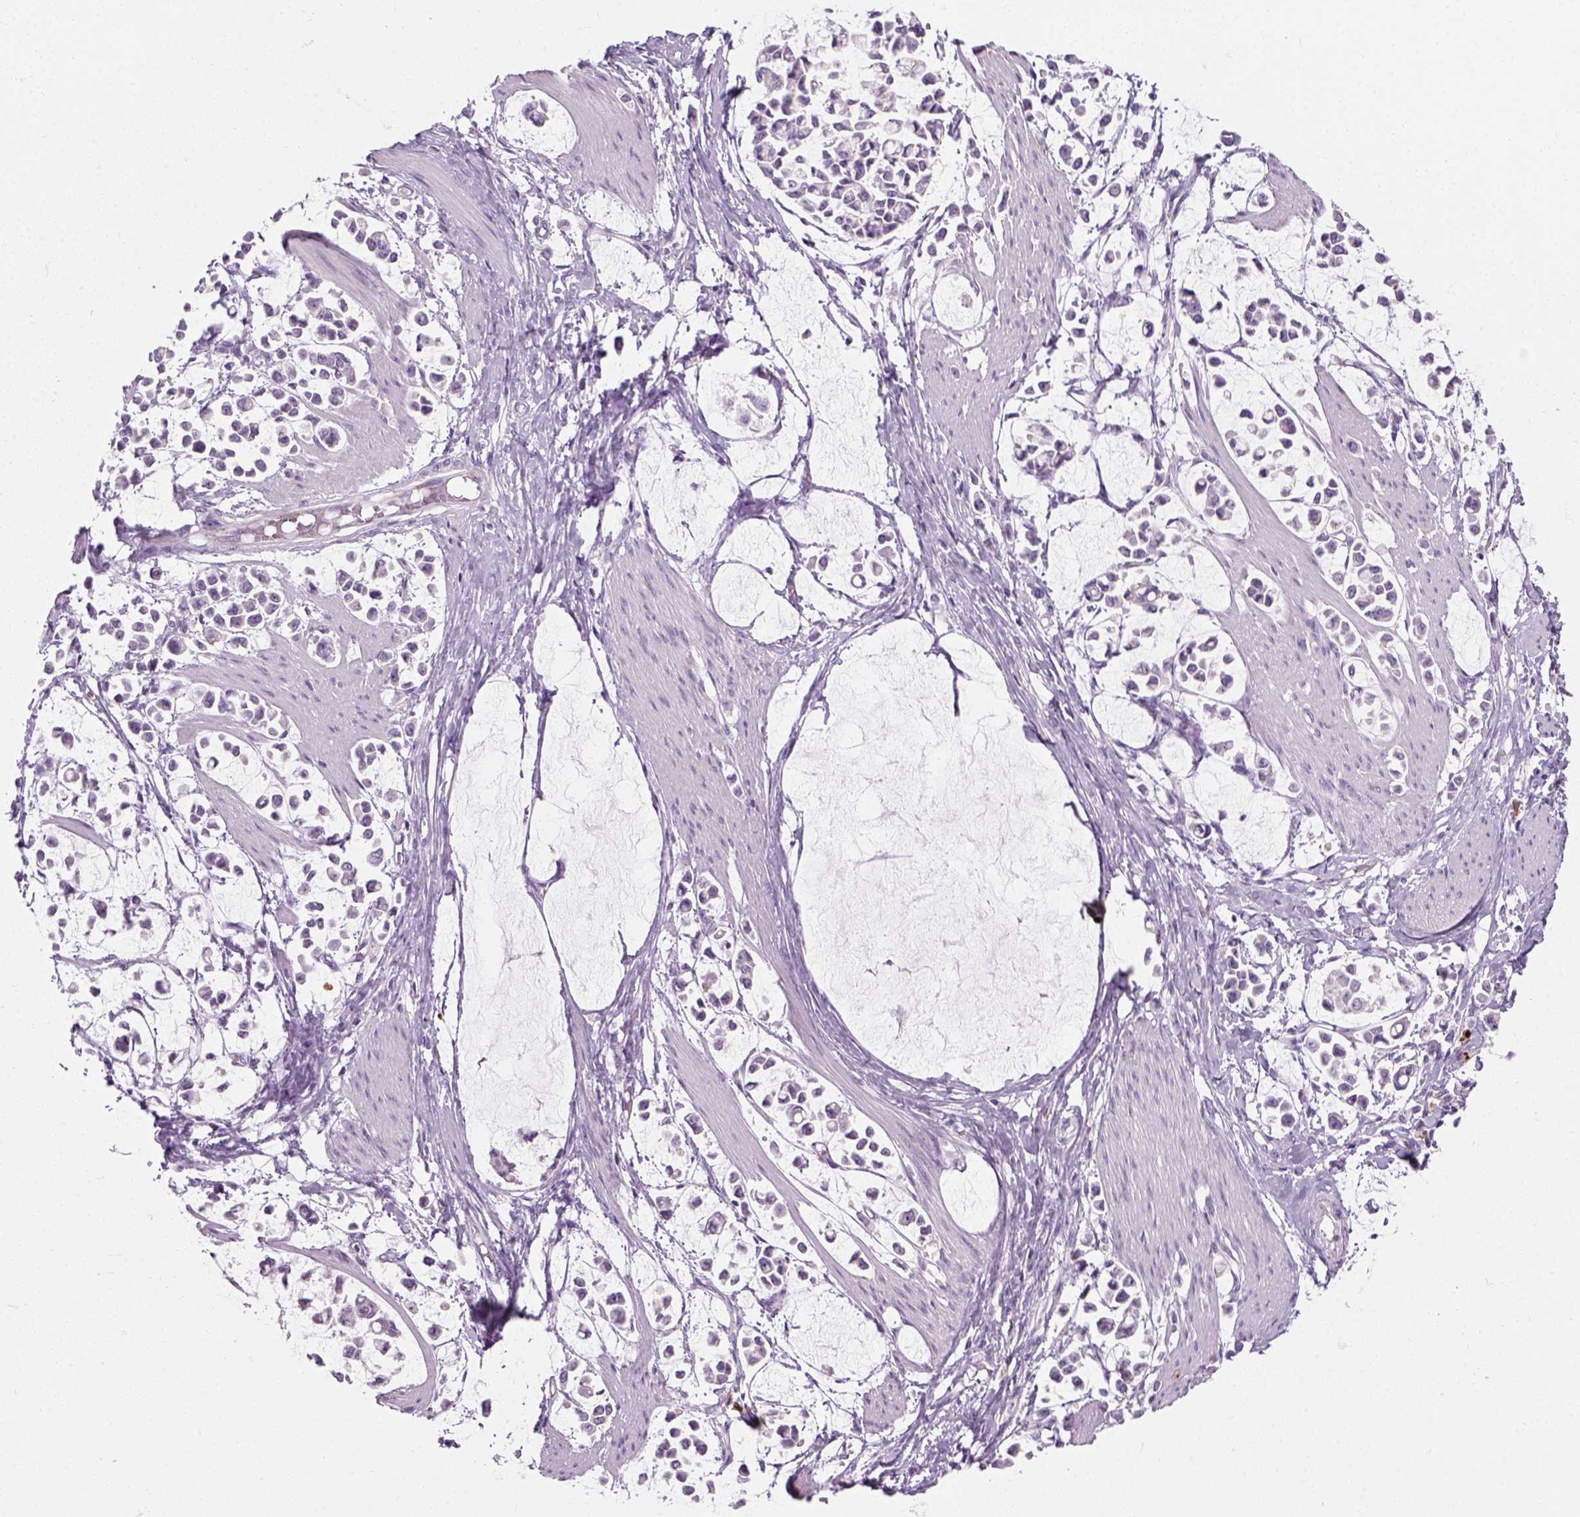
{"staining": {"intensity": "negative", "quantity": "none", "location": "none"}, "tissue": "stomach cancer", "cell_type": "Tumor cells", "image_type": "cancer", "snomed": [{"axis": "morphology", "description": "Adenocarcinoma, NOS"}, {"axis": "topography", "description": "Stomach"}], "caption": "This is a histopathology image of immunohistochemistry staining of stomach cancer, which shows no positivity in tumor cells. Nuclei are stained in blue.", "gene": "IL4", "patient": {"sex": "male", "age": 82}}